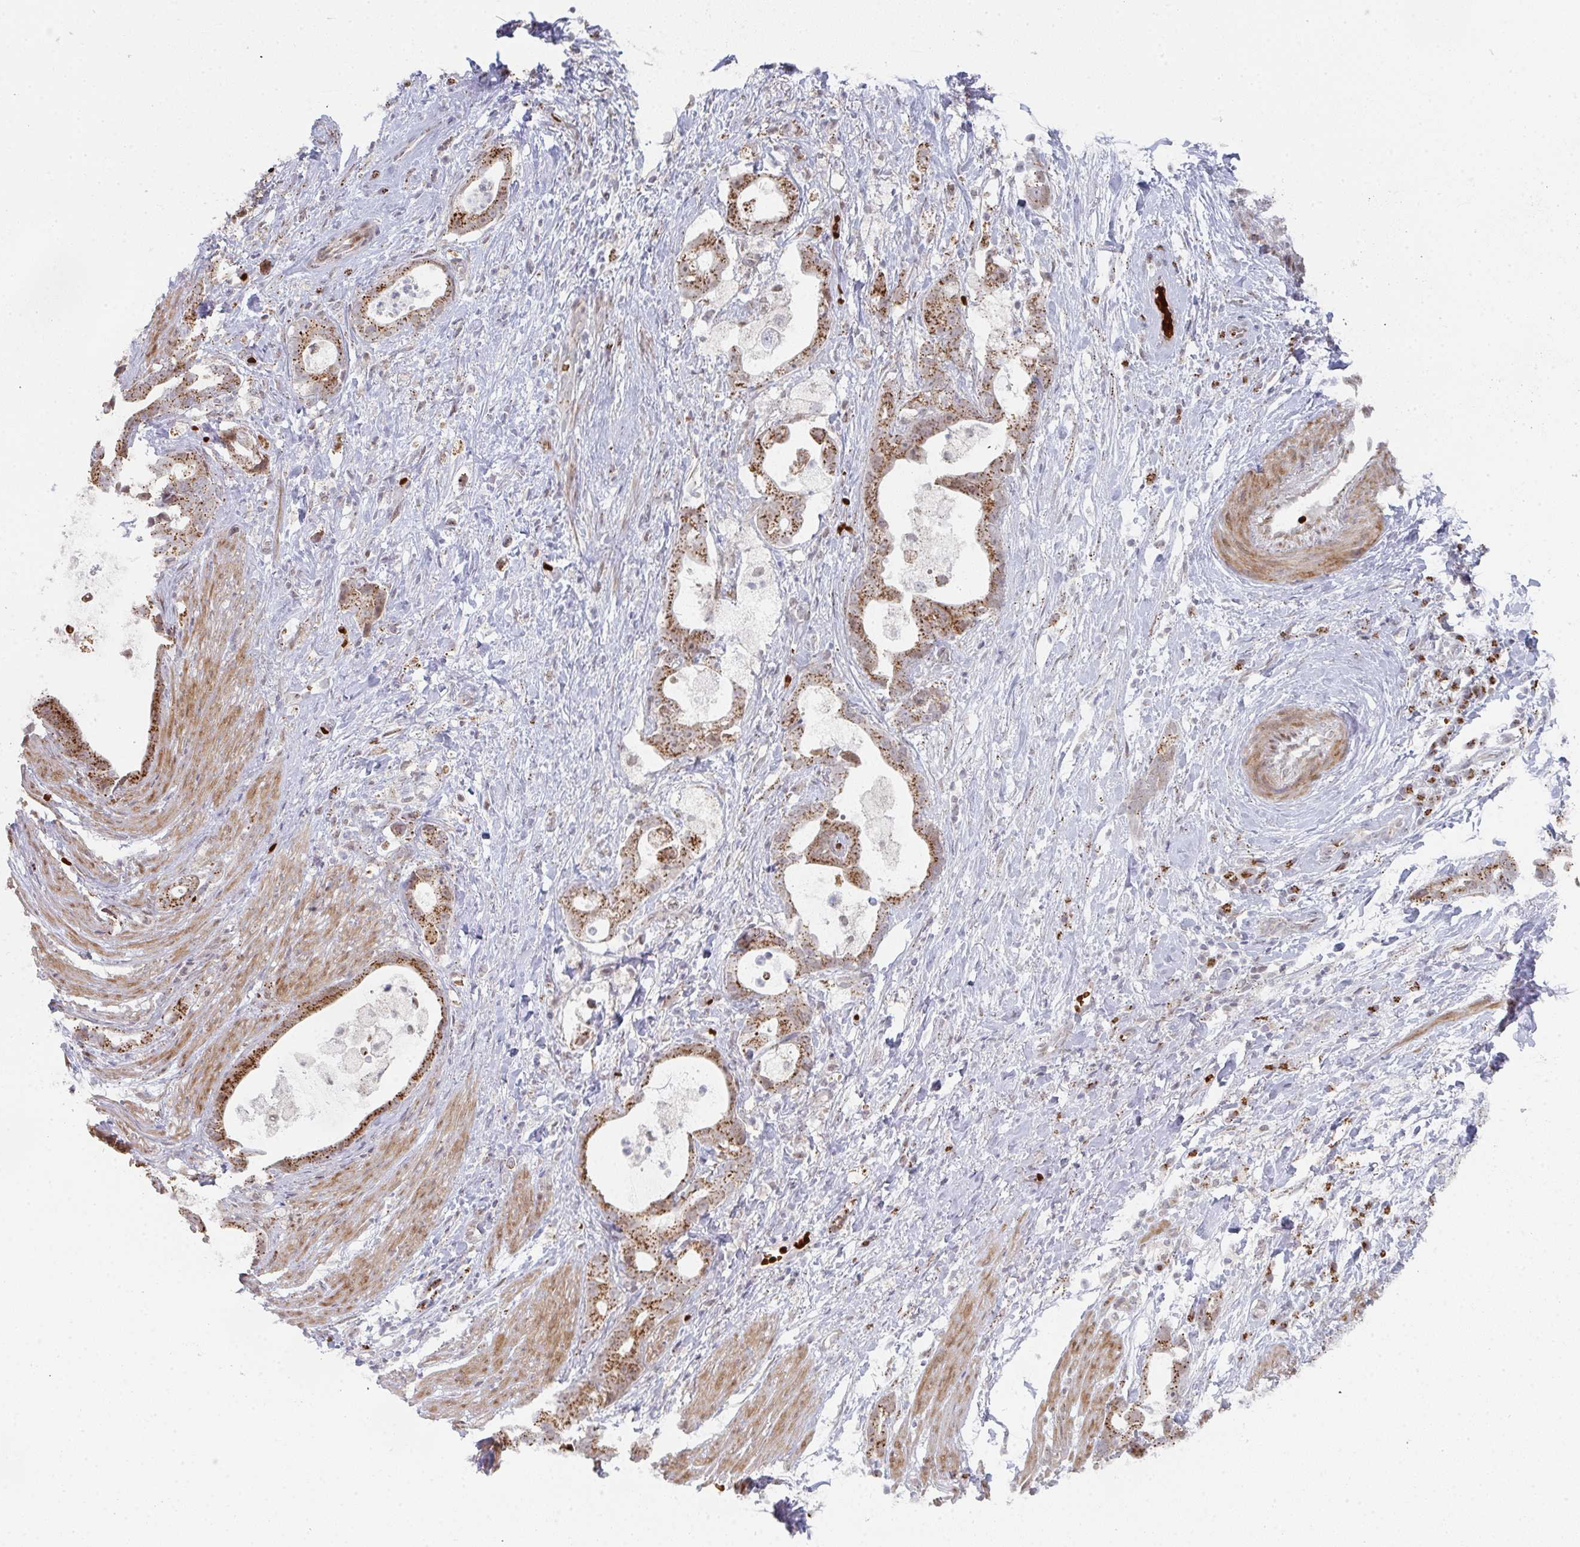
{"staining": {"intensity": "moderate", "quantity": ">75%", "location": "cytoplasmic/membranous"}, "tissue": "stomach cancer", "cell_type": "Tumor cells", "image_type": "cancer", "snomed": [{"axis": "morphology", "description": "Adenocarcinoma, NOS"}, {"axis": "topography", "description": "Stomach"}], "caption": "Protein staining demonstrates moderate cytoplasmic/membranous staining in approximately >75% of tumor cells in stomach cancer (adenocarcinoma). The protein of interest is shown in brown color, while the nuclei are stained blue.", "gene": "ZNF526", "patient": {"sex": "male", "age": 55}}